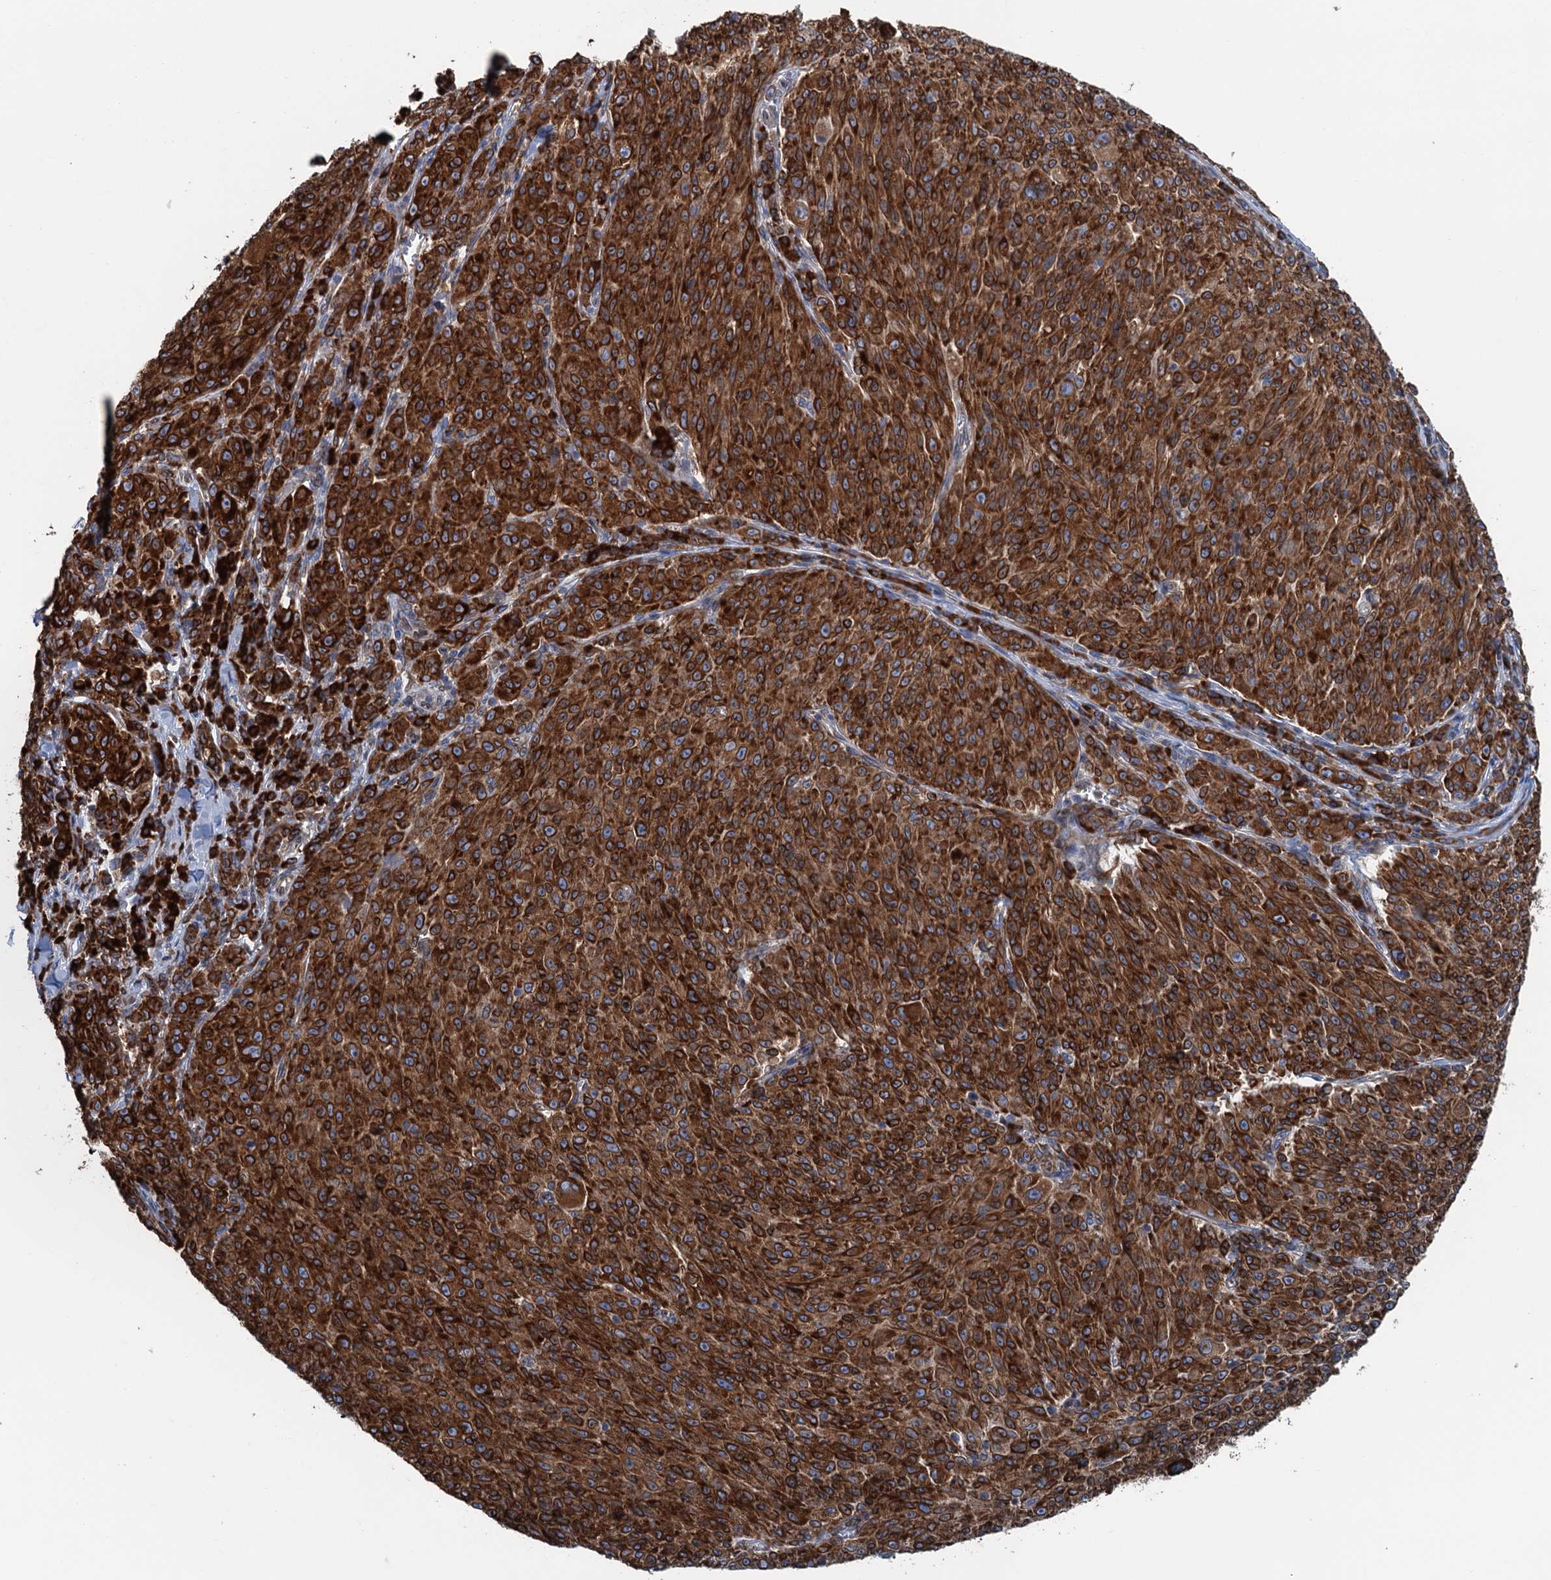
{"staining": {"intensity": "strong", "quantity": ">75%", "location": "cytoplasmic/membranous"}, "tissue": "melanoma", "cell_type": "Tumor cells", "image_type": "cancer", "snomed": [{"axis": "morphology", "description": "Malignant melanoma, NOS"}, {"axis": "topography", "description": "Skin"}], "caption": "An image of human malignant melanoma stained for a protein demonstrates strong cytoplasmic/membranous brown staining in tumor cells. (DAB (3,3'-diaminobenzidine) IHC with brightfield microscopy, high magnification).", "gene": "TMEM205", "patient": {"sex": "female", "age": 52}}